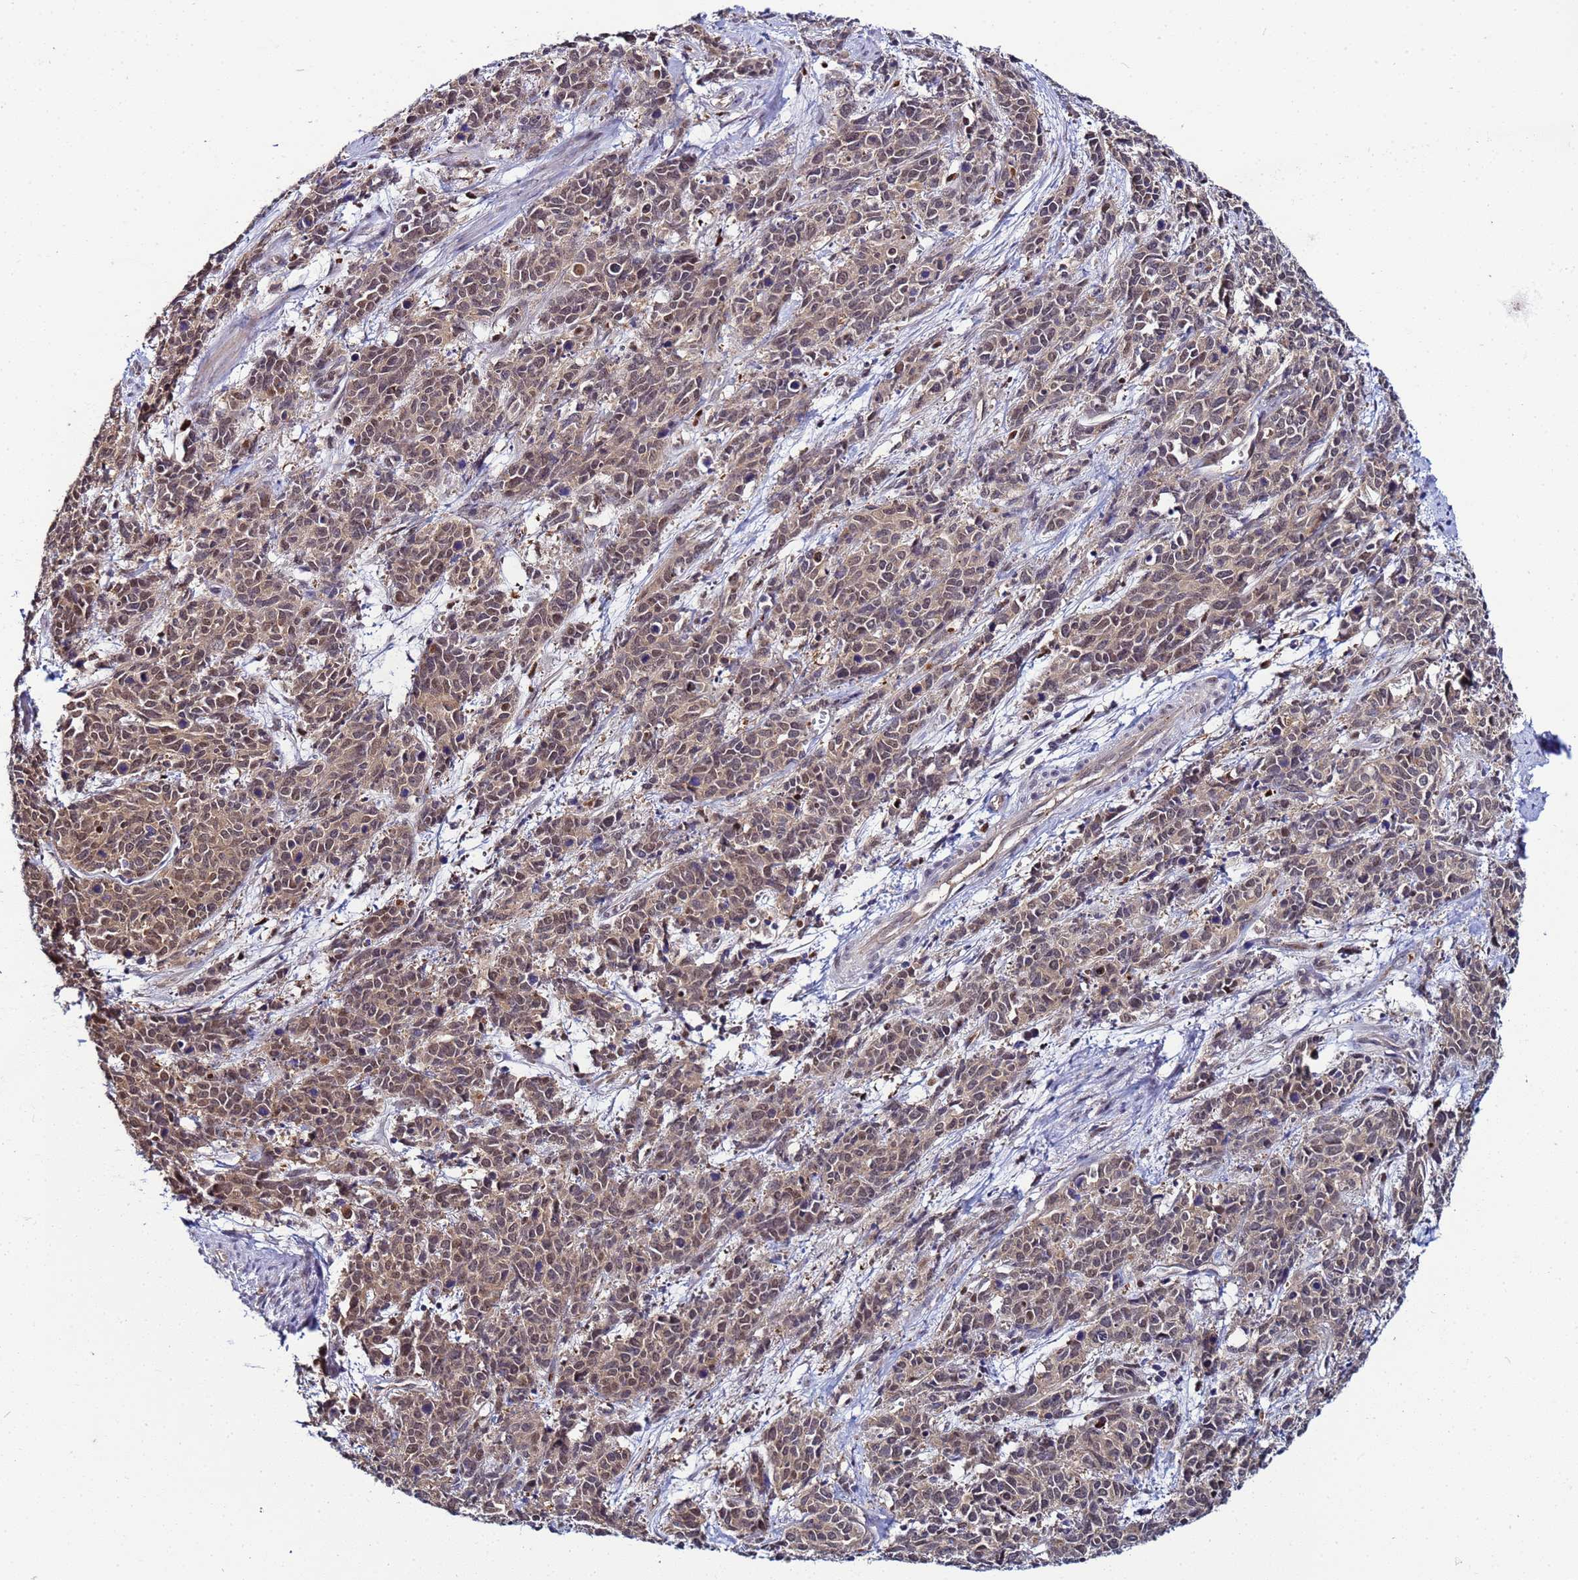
{"staining": {"intensity": "weak", "quantity": ">75%", "location": "cytoplasmic/membranous,nuclear"}, "tissue": "cervical cancer", "cell_type": "Tumor cells", "image_type": "cancer", "snomed": [{"axis": "morphology", "description": "Squamous cell carcinoma, NOS"}, {"axis": "topography", "description": "Cervix"}], "caption": "Immunohistochemistry (DAB (3,3'-diaminobenzidine)) staining of cervical squamous cell carcinoma displays weak cytoplasmic/membranous and nuclear protein expression in about >75% of tumor cells. Using DAB (3,3'-diaminobenzidine) (brown) and hematoxylin (blue) stains, captured at high magnification using brightfield microscopy.", "gene": "SLC25A37", "patient": {"sex": "female", "age": 60}}